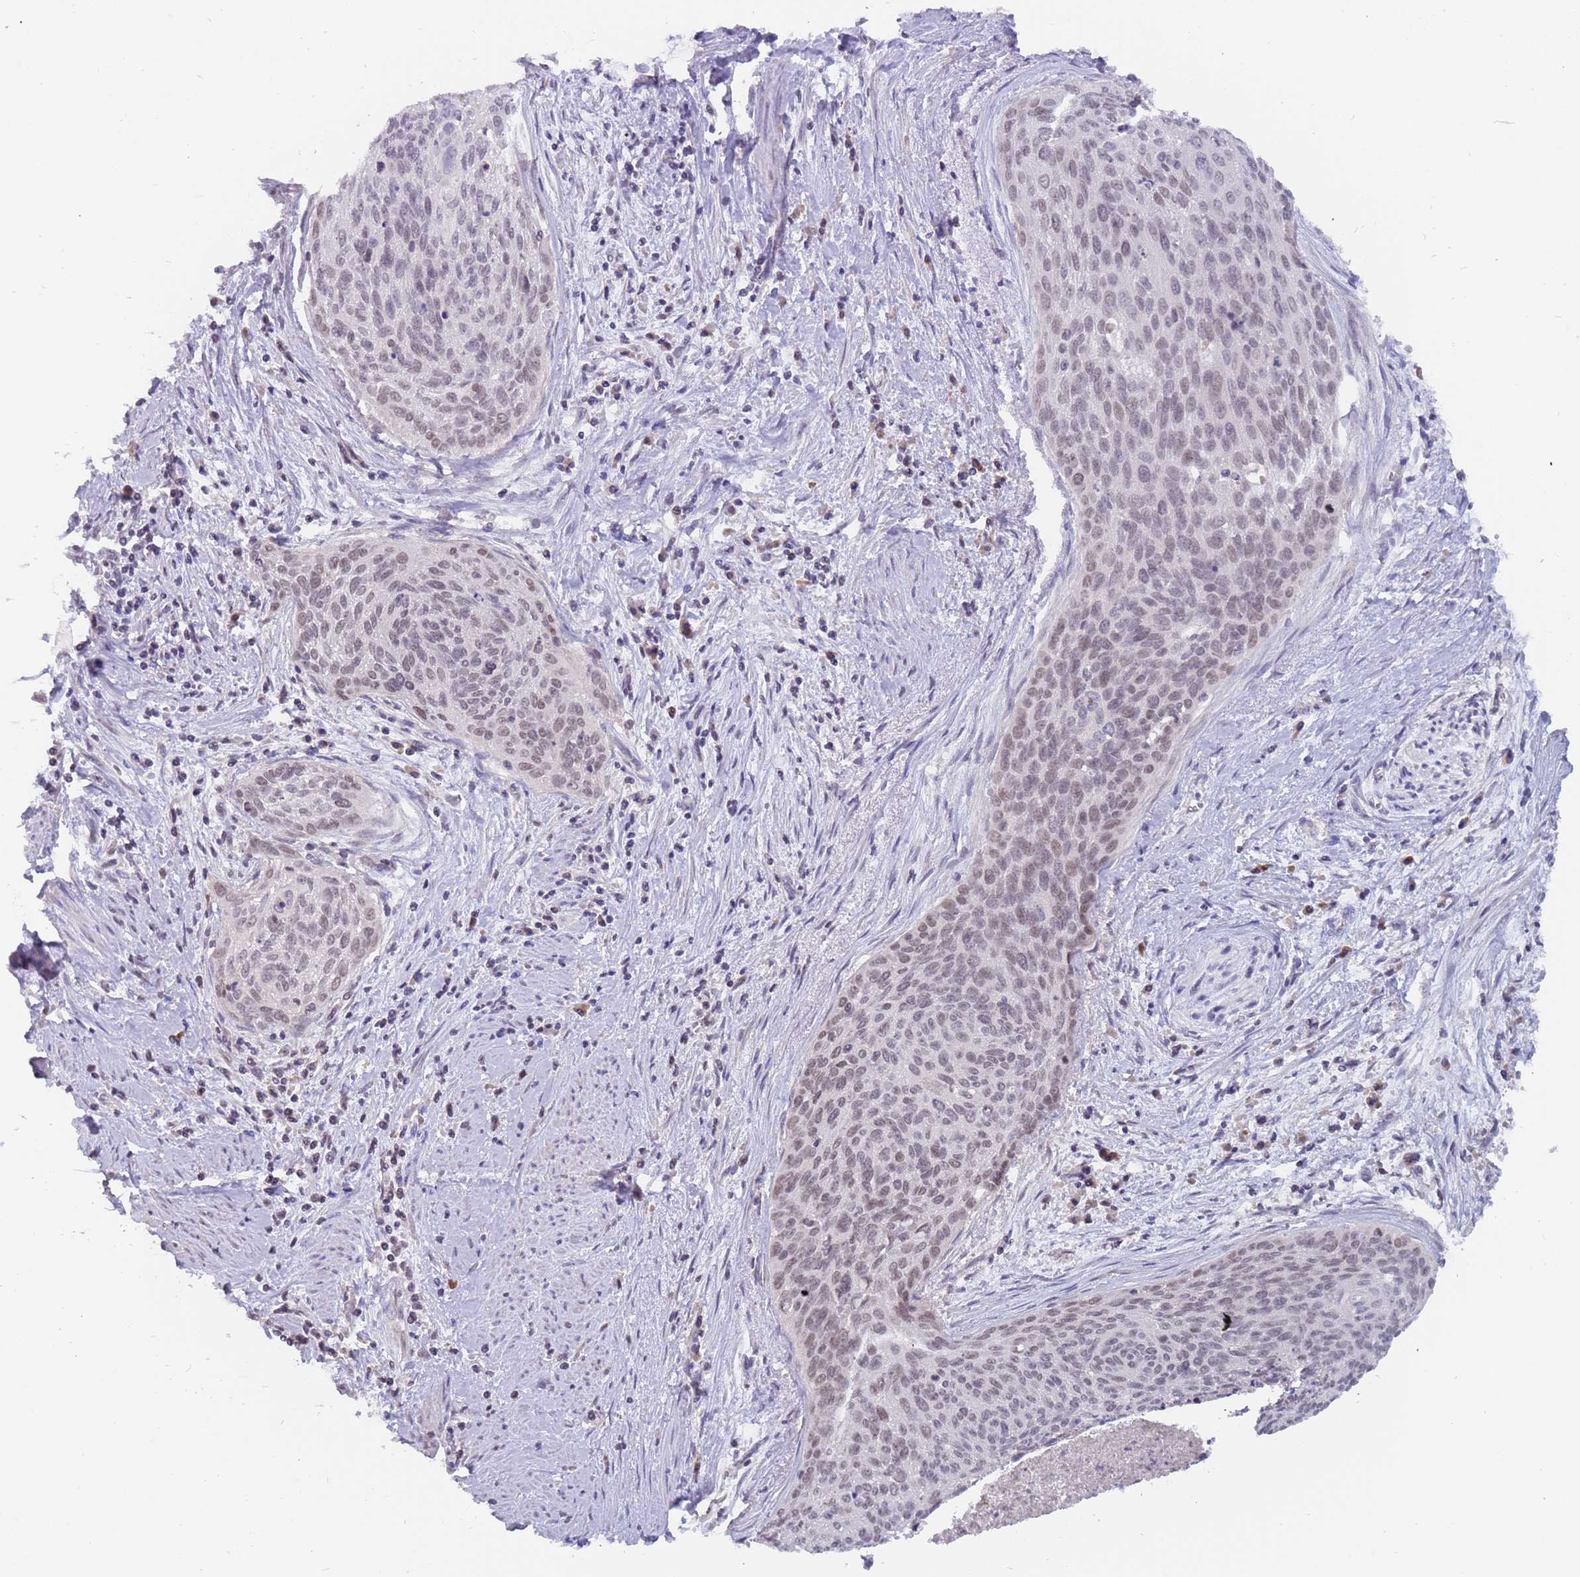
{"staining": {"intensity": "weak", "quantity": "25%-75%", "location": "nuclear"}, "tissue": "cervical cancer", "cell_type": "Tumor cells", "image_type": "cancer", "snomed": [{"axis": "morphology", "description": "Squamous cell carcinoma, NOS"}, {"axis": "topography", "description": "Cervix"}], "caption": "Tumor cells reveal low levels of weak nuclear staining in about 25%-75% of cells in human squamous cell carcinoma (cervical).", "gene": "ZNF746", "patient": {"sex": "female", "age": 55}}